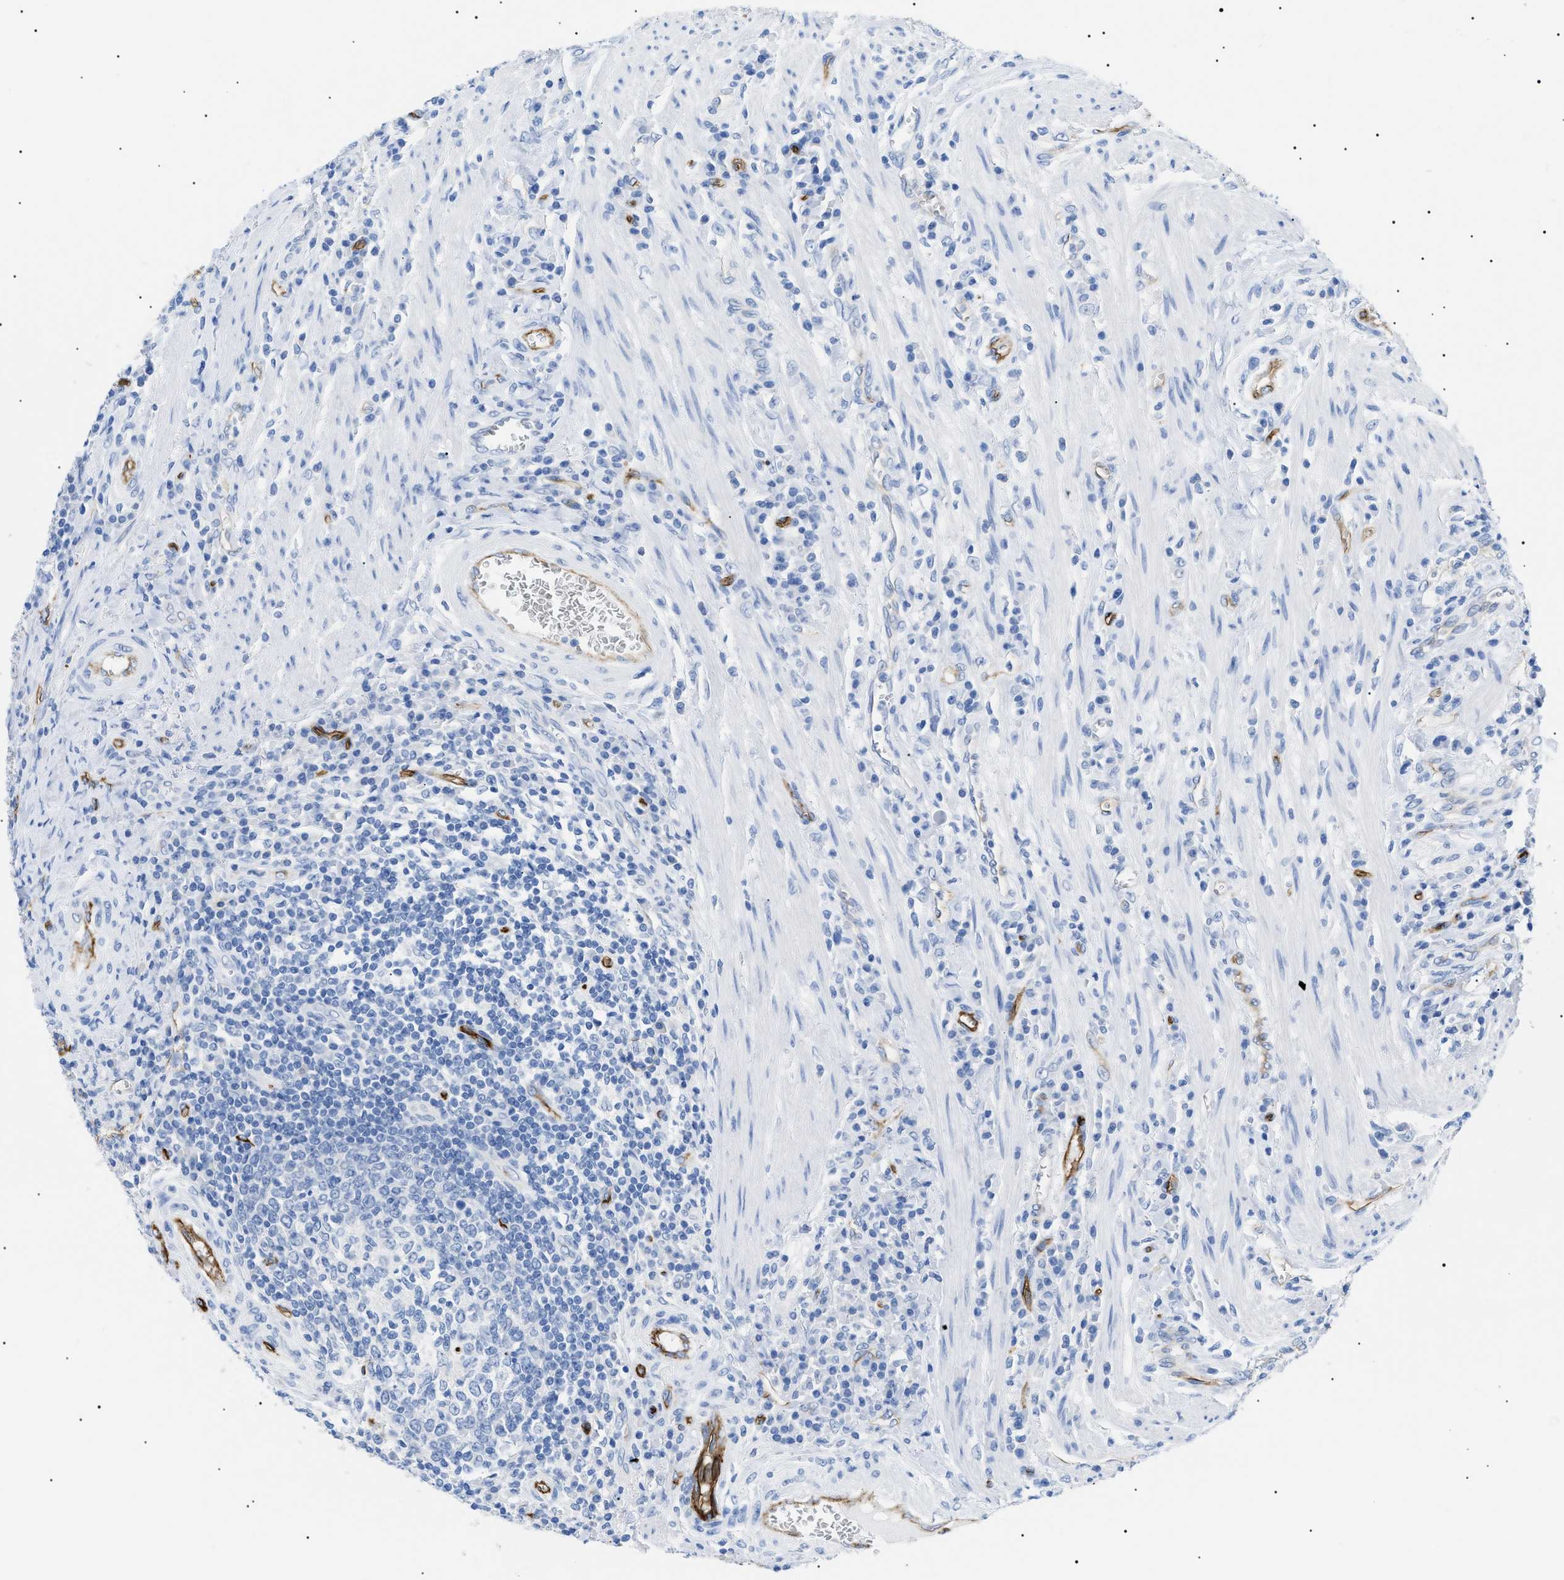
{"staining": {"intensity": "negative", "quantity": "none", "location": "none"}, "tissue": "colorectal cancer", "cell_type": "Tumor cells", "image_type": "cancer", "snomed": [{"axis": "morphology", "description": "Inflammation, NOS"}, {"axis": "morphology", "description": "Adenocarcinoma, NOS"}, {"axis": "topography", "description": "Colon"}], "caption": "The image reveals no significant positivity in tumor cells of colorectal adenocarcinoma.", "gene": "PODXL", "patient": {"sex": "male", "age": 72}}